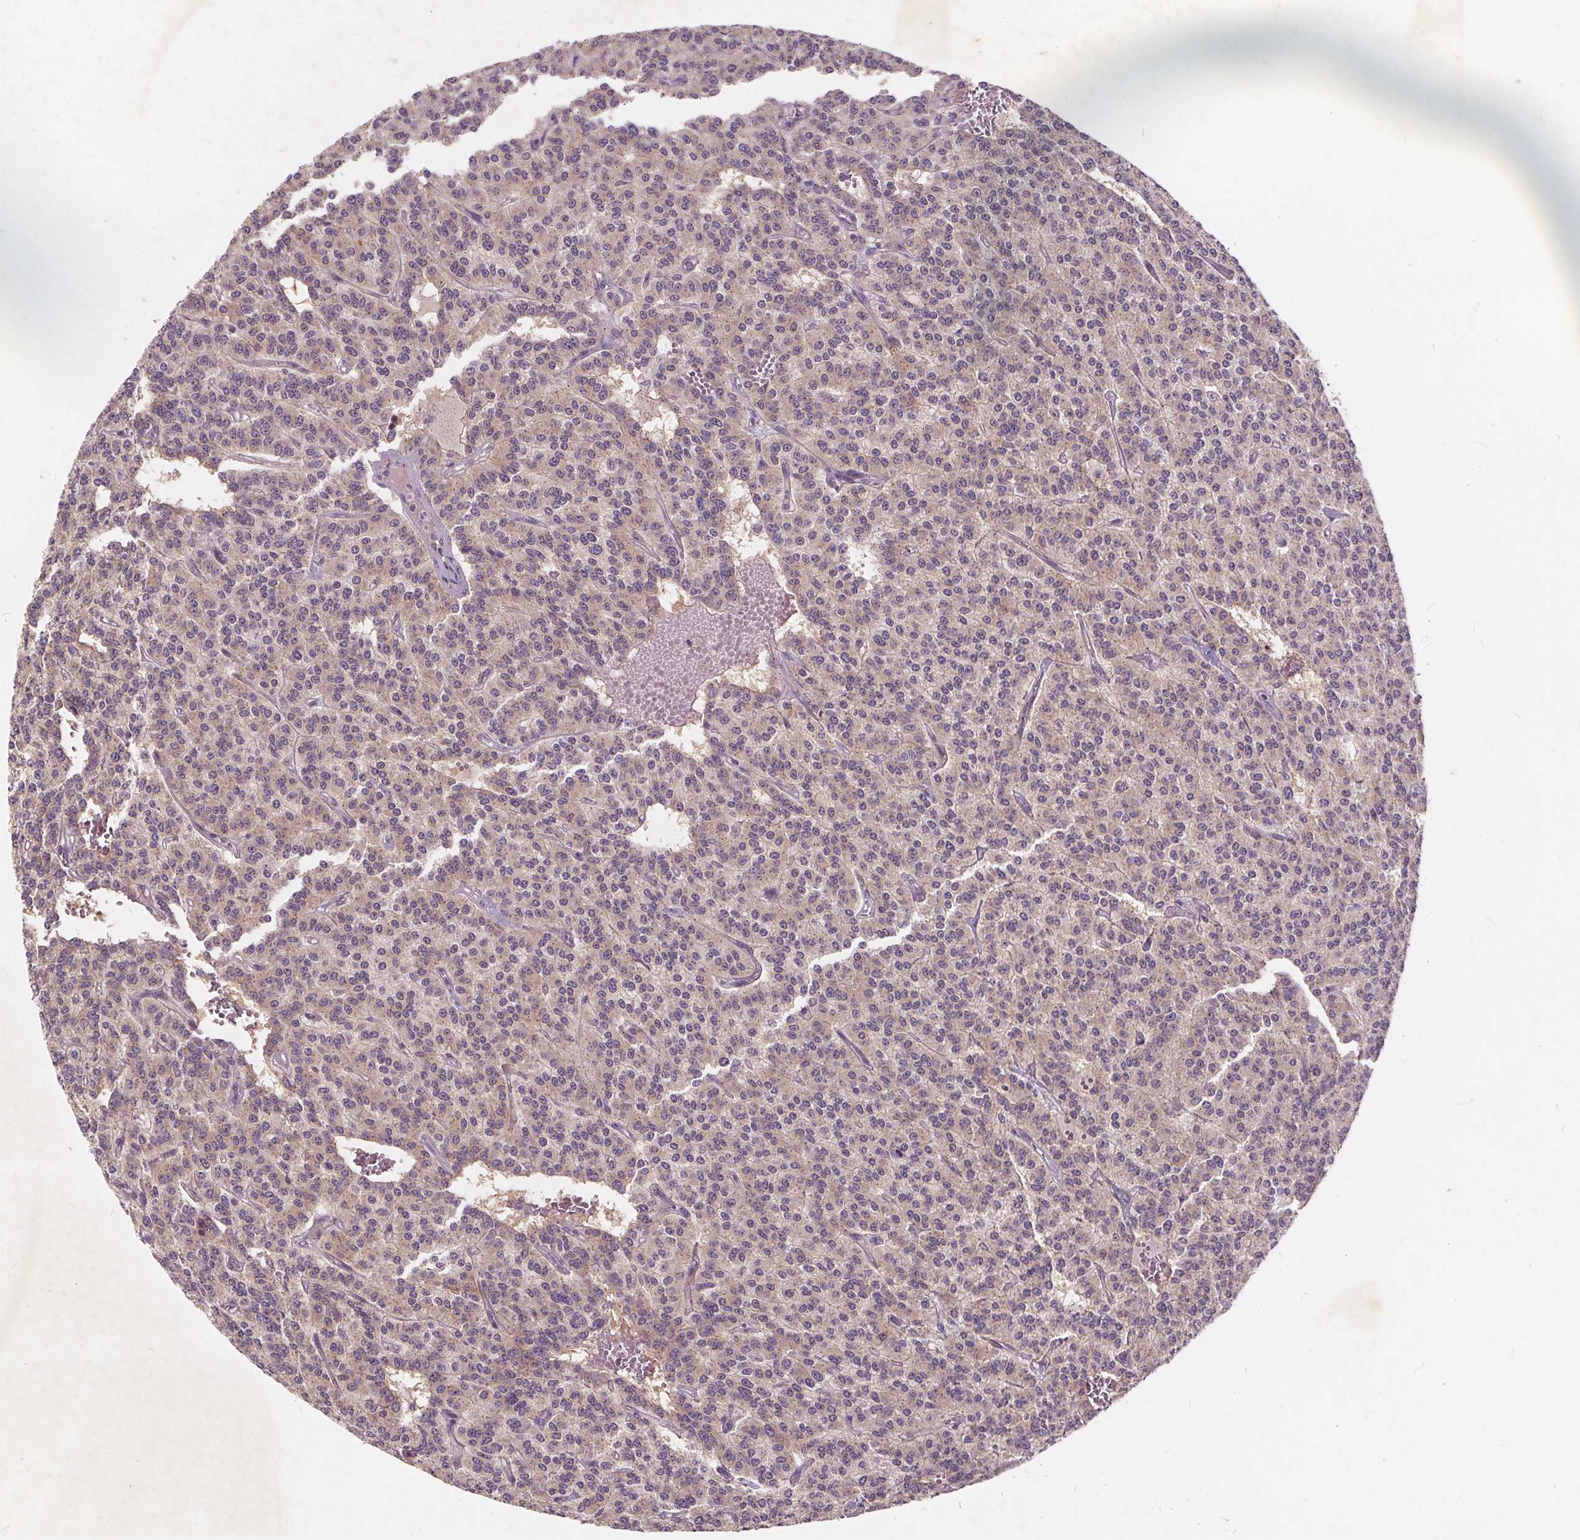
{"staining": {"intensity": "weak", "quantity": "<25%", "location": "cytoplasmic/membranous"}, "tissue": "carcinoid", "cell_type": "Tumor cells", "image_type": "cancer", "snomed": [{"axis": "morphology", "description": "Carcinoid, malignant, NOS"}, {"axis": "topography", "description": "Lung"}], "caption": "Tumor cells show no significant positivity in malignant carcinoid.", "gene": "CSNK1G2", "patient": {"sex": "female", "age": 71}}